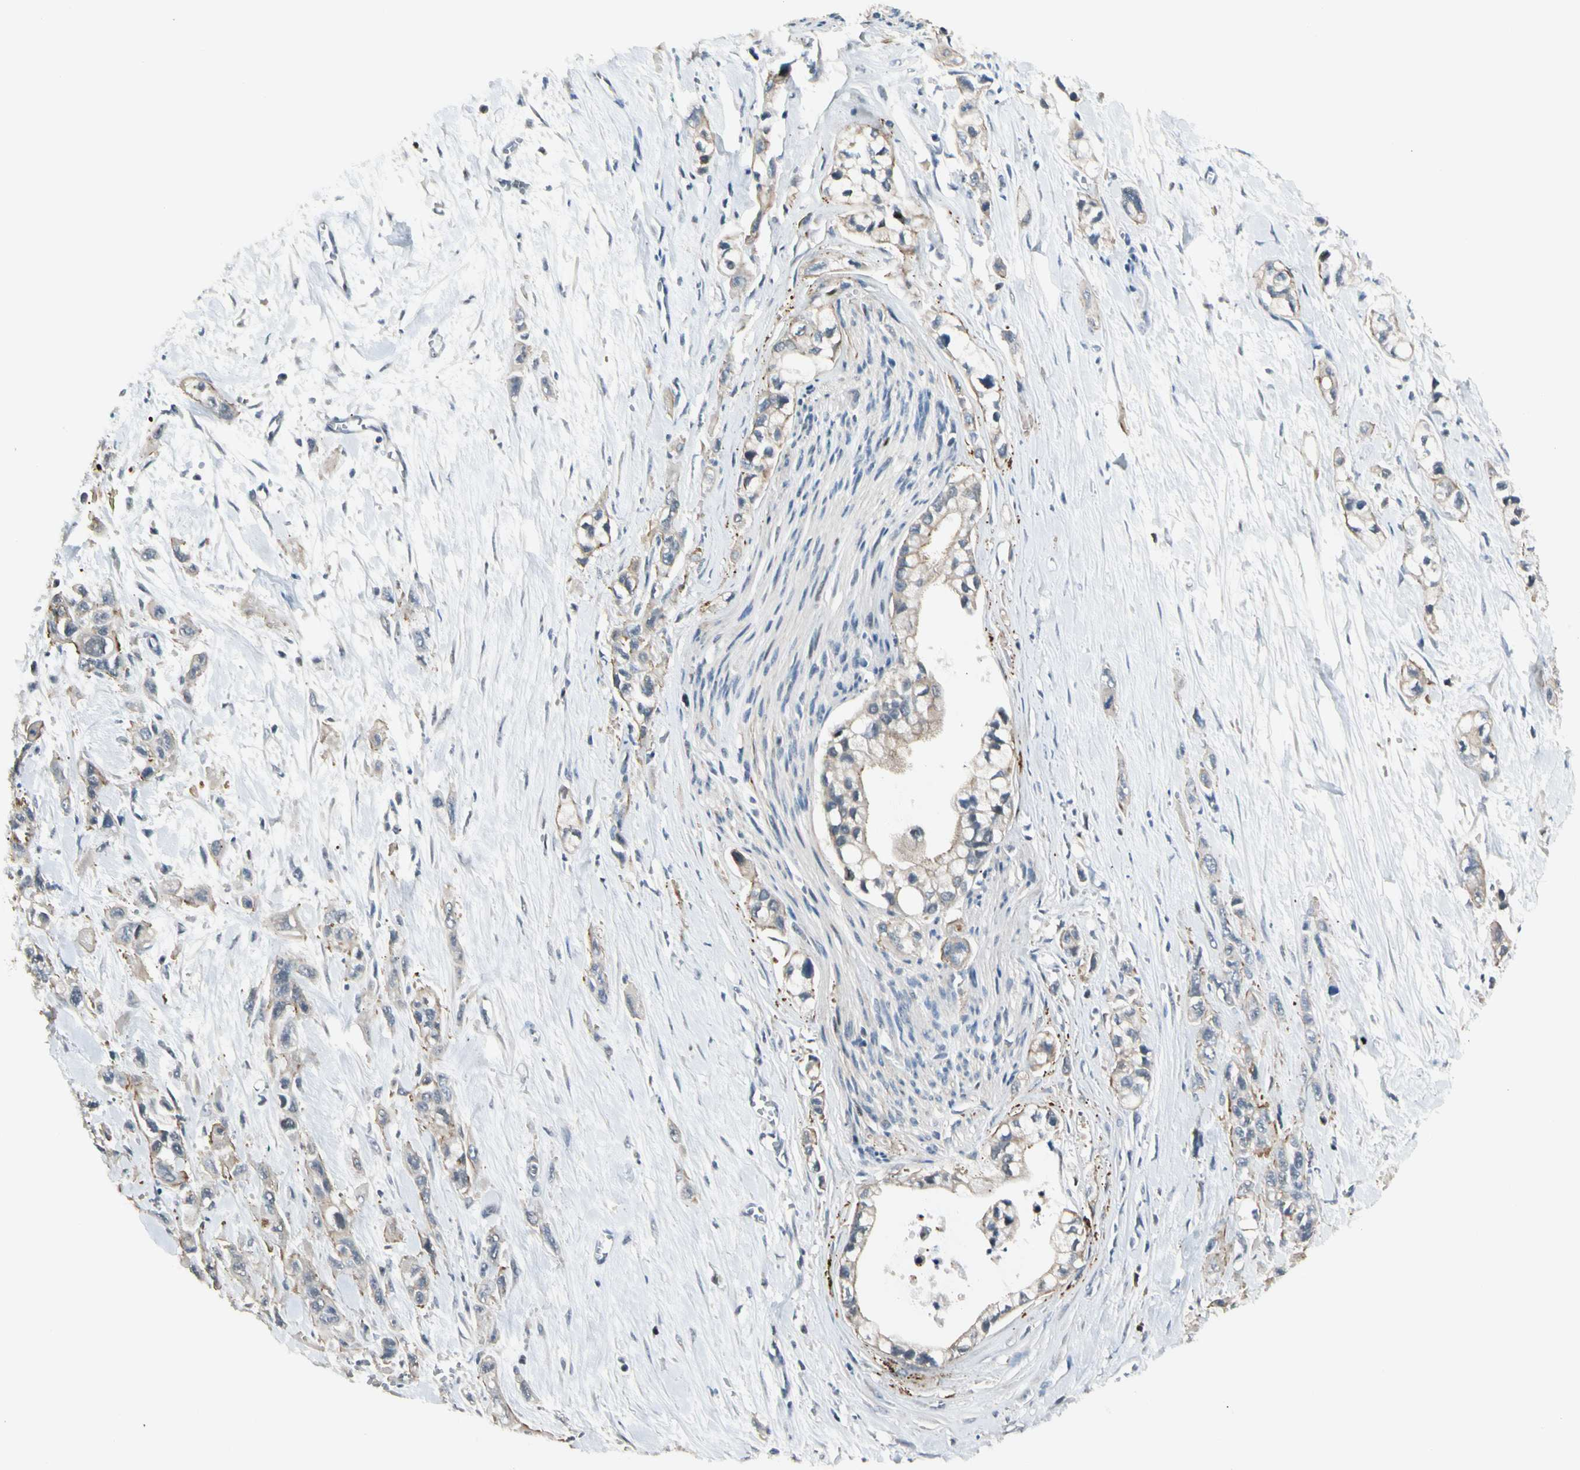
{"staining": {"intensity": "weak", "quantity": "25%-75%", "location": "cytoplasmic/membranous"}, "tissue": "pancreatic cancer", "cell_type": "Tumor cells", "image_type": "cancer", "snomed": [{"axis": "morphology", "description": "Adenocarcinoma, NOS"}, {"axis": "topography", "description": "Pancreas"}], "caption": "Immunohistochemistry micrograph of pancreatic cancer stained for a protein (brown), which demonstrates low levels of weak cytoplasmic/membranous positivity in approximately 25%-75% of tumor cells.", "gene": "P3H2", "patient": {"sex": "male", "age": 74}}